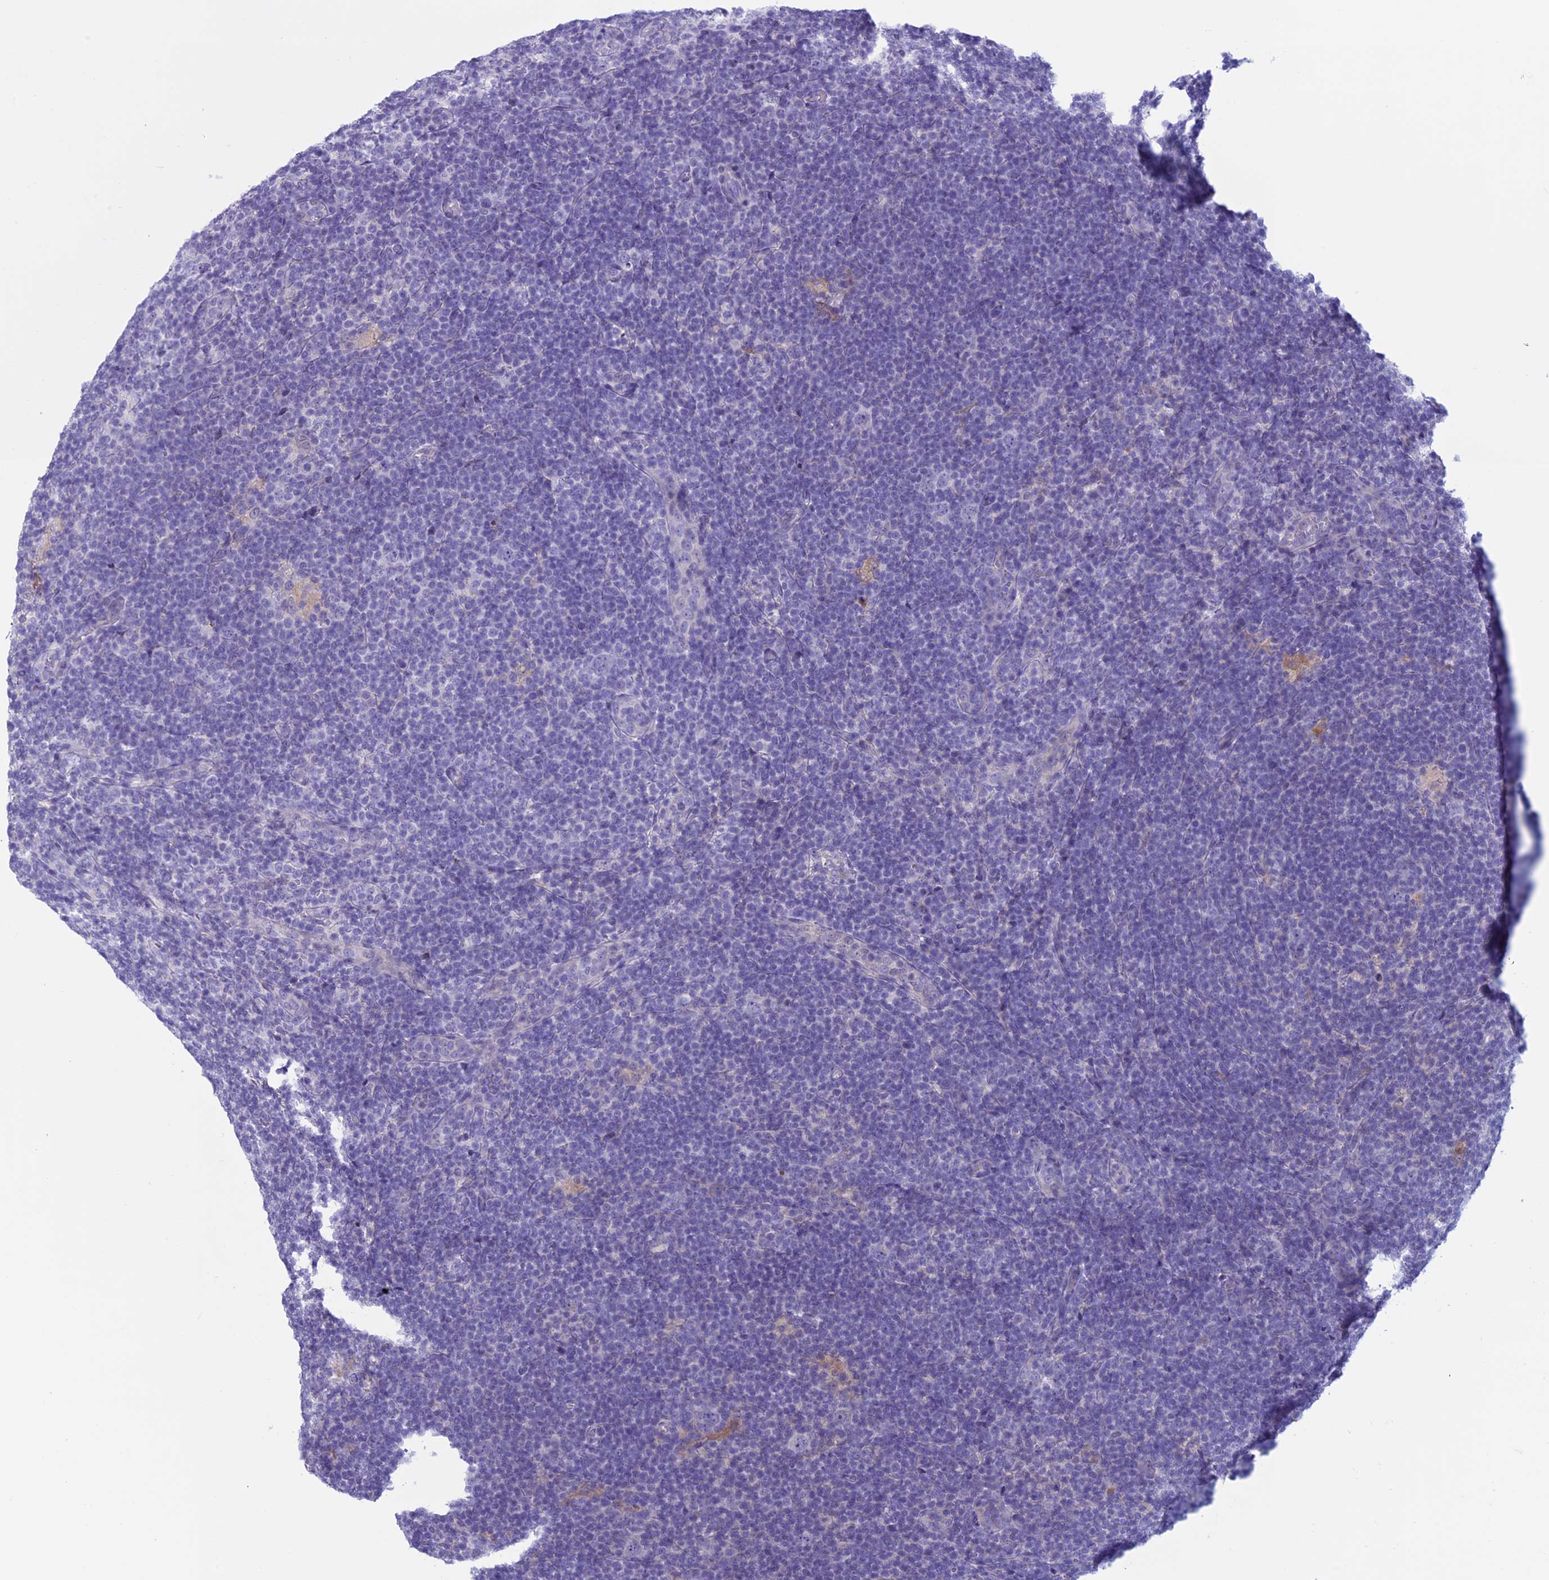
{"staining": {"intensity": "negative", "quantity": "none", "location": "none"}, "tissue": "lymphoma", "cell_type": "Tumor cells", "image_type": "cancer", "snomed": [{"axis": "morphology", "description": "Hodgkin's disease, NOS"}, {"axis": "topography", "description": "Lymph node"}], "caption": "Lymphoma was stained to show a protein in brown. There is no significant expression in tumor cells.", "gene": "ANGPTL2", "patient": {"sex": "female", "age": 57}}